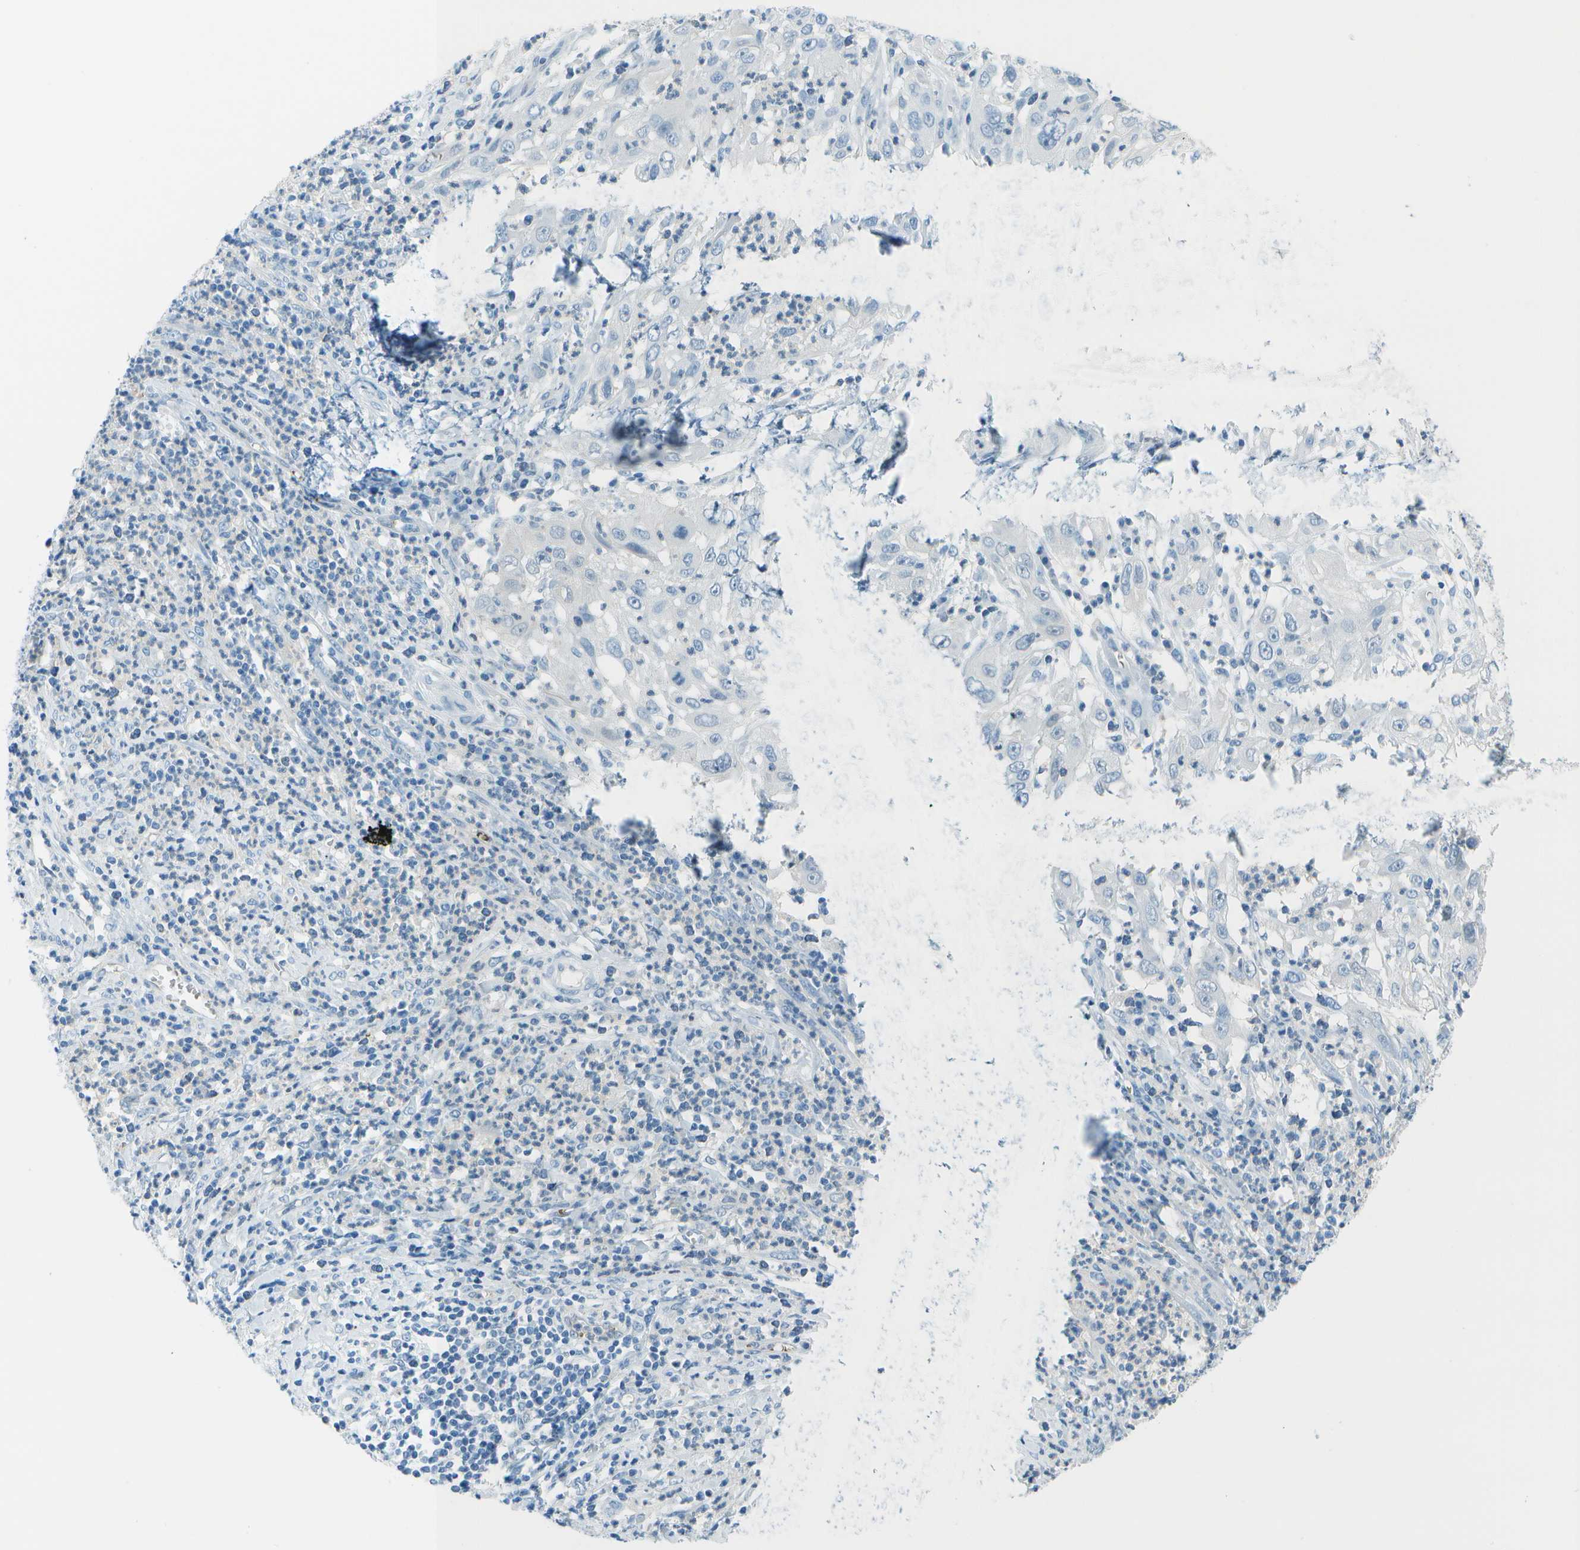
{"staining": {"intensity": "negative", "quantity": "none", "location": "none"}, "tissue": "cervical cancer", "cell_type": "Tumor cells", "image_type": "cancer", "snomed": [{"axis": "morphology", "description": "Squamous cell carcinoma, NOS"}, {"axis": "topography", "description": "Cervix"}], "caption": "Human cervical squamous cell carcinoma stained for a protein using IHC reveals no positivity in tumor cells.", "gene": "ASL", "patient": {"sex": "female", "age": 32}}